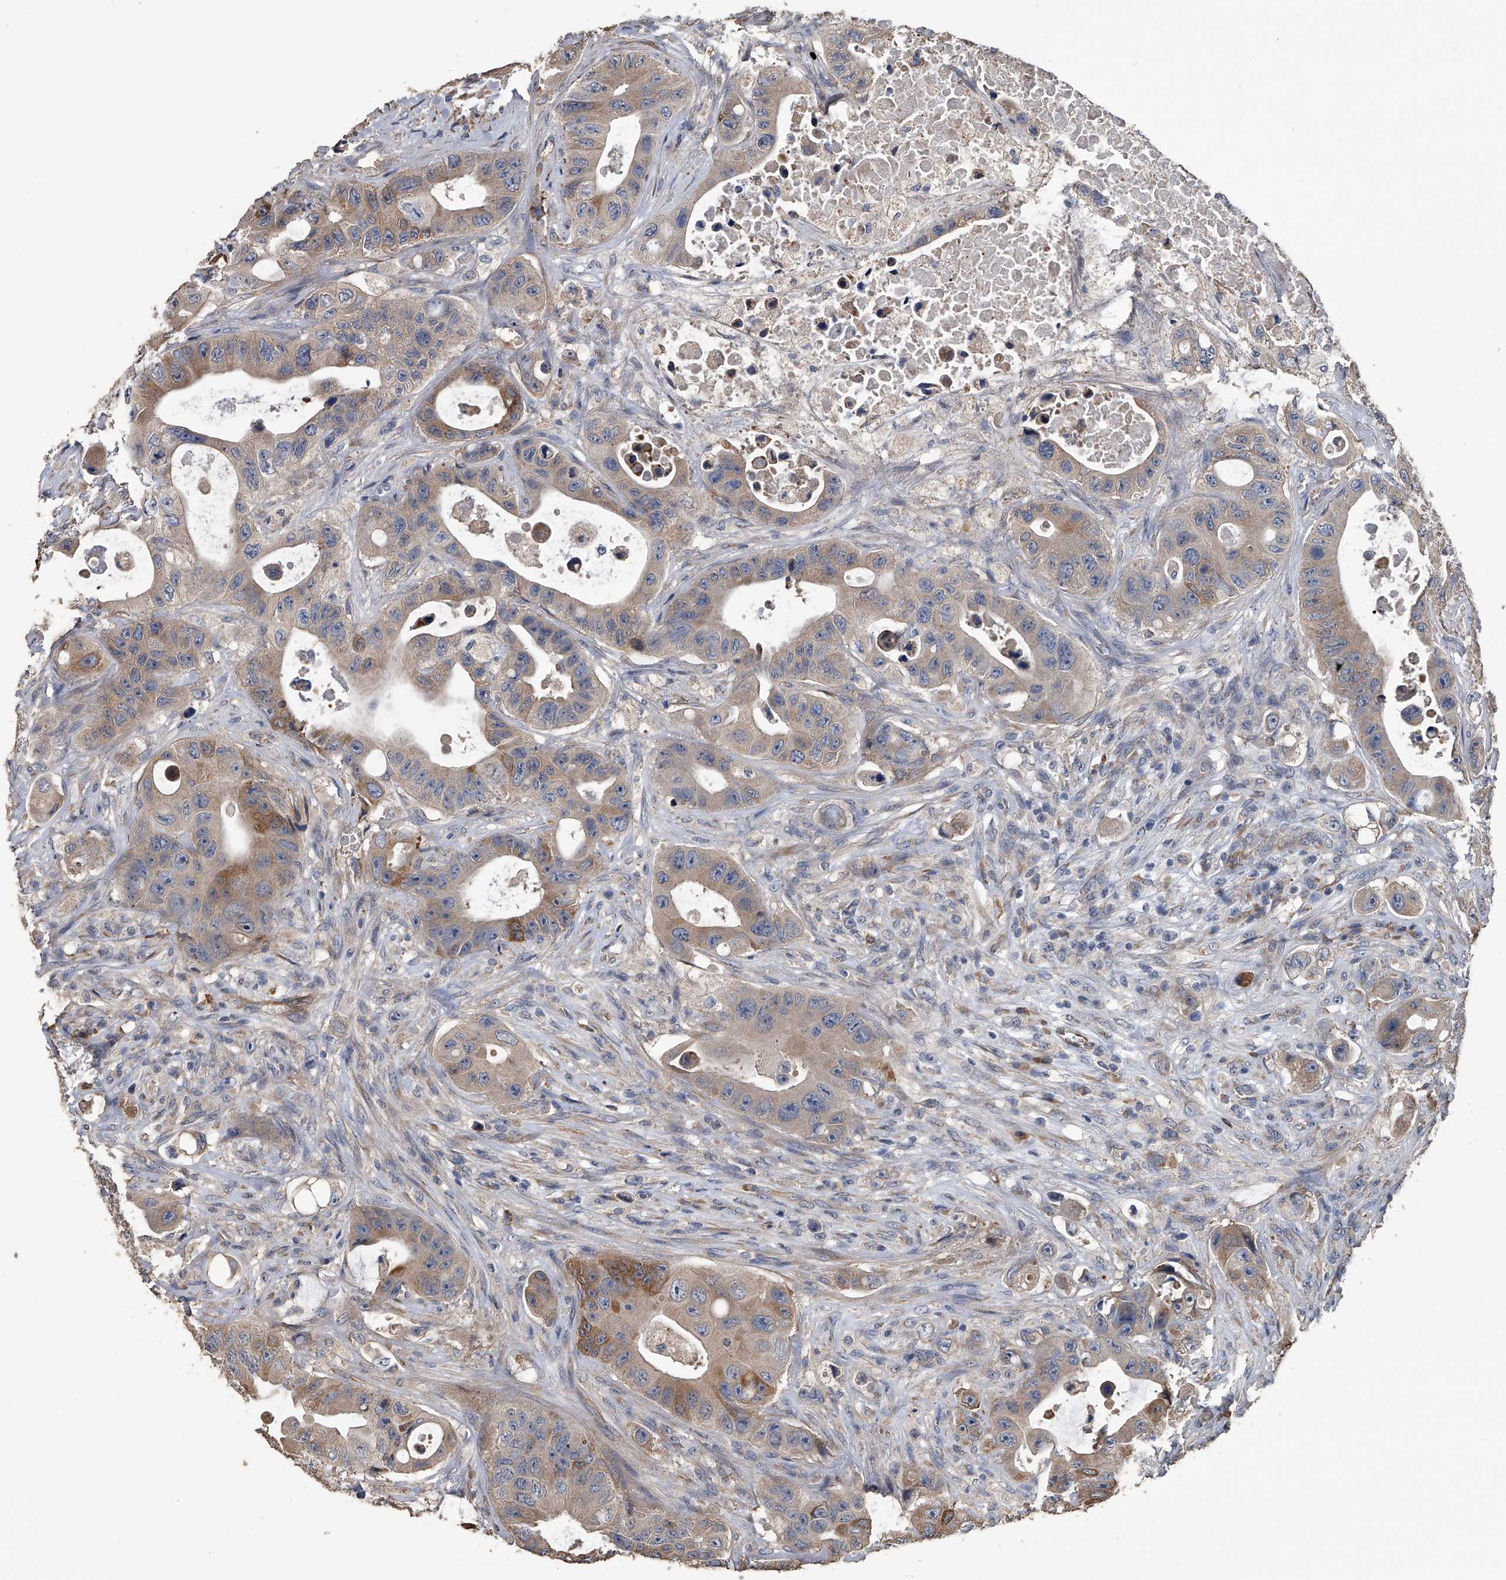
{"staining": {"intensity": "moderate", "quantity": "25%-75%", "location": "cytoplasmic/membranous"}, "tissue": "colorectal cancer", "cell_type": "Tumor cells", "image_type": "cancer", "snomed": [{"axis": "morphology", "description": "Adenocarcinoma, NOS"}, {"axis": "topography", "description": "Colon"}], "caption": "DAB (3,3'-diaminobenzidine) immunohistochemical staining of human colorectal cancer (adenocarcinoma) demonstrates moderate cytoplasmic/membranous protein staining in about 25%-75% of tumor cells.", "gene": "PCLO", "patient": {"sex": "female", "age": 46}}